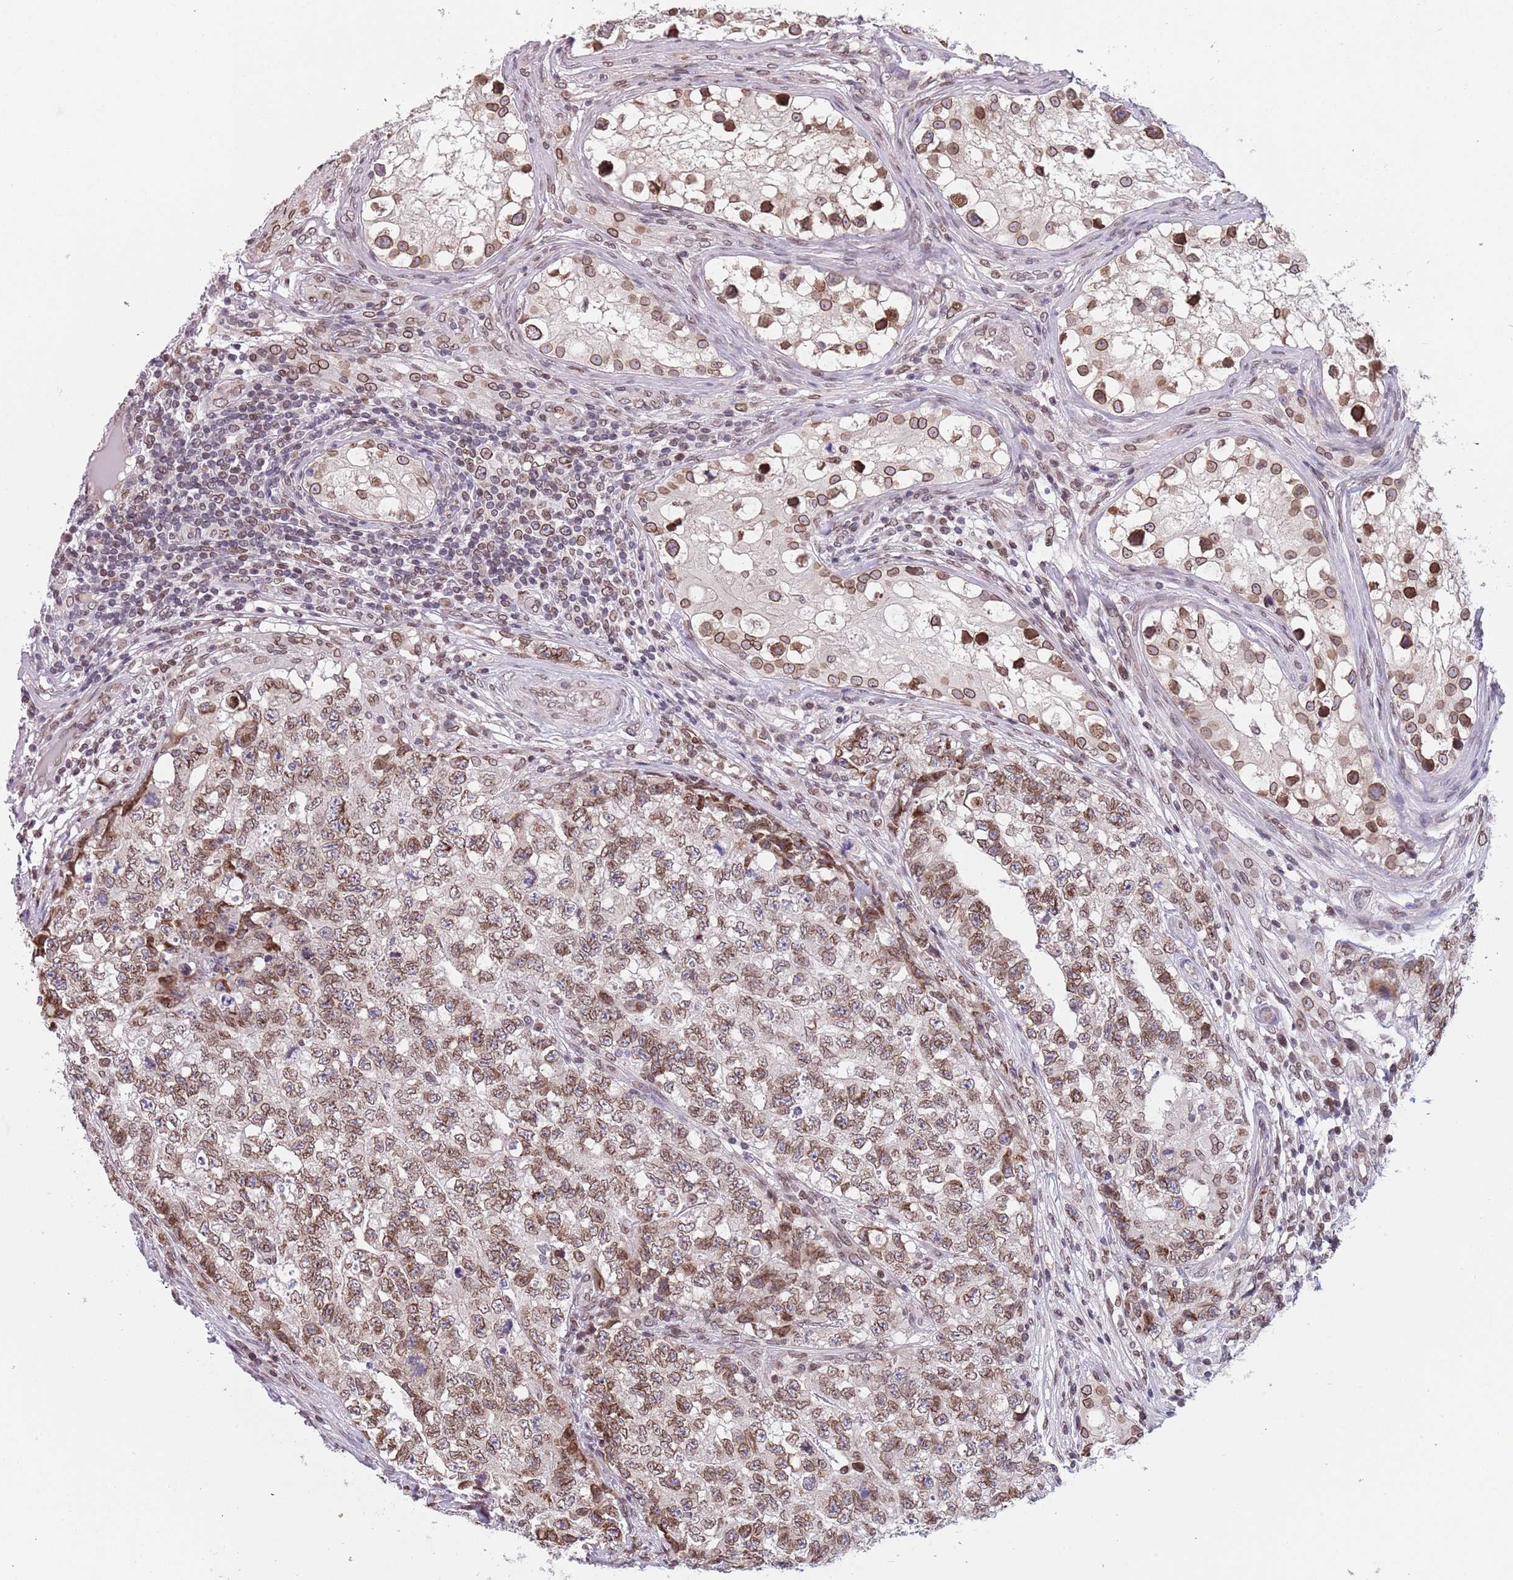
{"staining": {"intensity": "moderate", "quantity": ">75%", "location": "cytoplasmic/membranous,nuclear"}, "tissue": "testis cancer", "cell_type": "Tumor cells", "image_type": "cancer", "snomed": [{"axis": "morphology", "description": "Carcinoma, Embryonal, NOS"}, {"axis": "topography", "description": "Testis"}], "caption": "Immunohistochemistry histopathology image of neoplastic tissue: human testis cancer stained using immunohistochemistry (IHC) demonstrates medium levels of moderate protein expression localized specifically in the cytoplasmic/membranous and nuclear of tumor cells, appearing as a cytoplasmic/membranous and nuclear brown color.", "gene": "KLHDC2", "patient": {"sex": "male", "age": 31}}